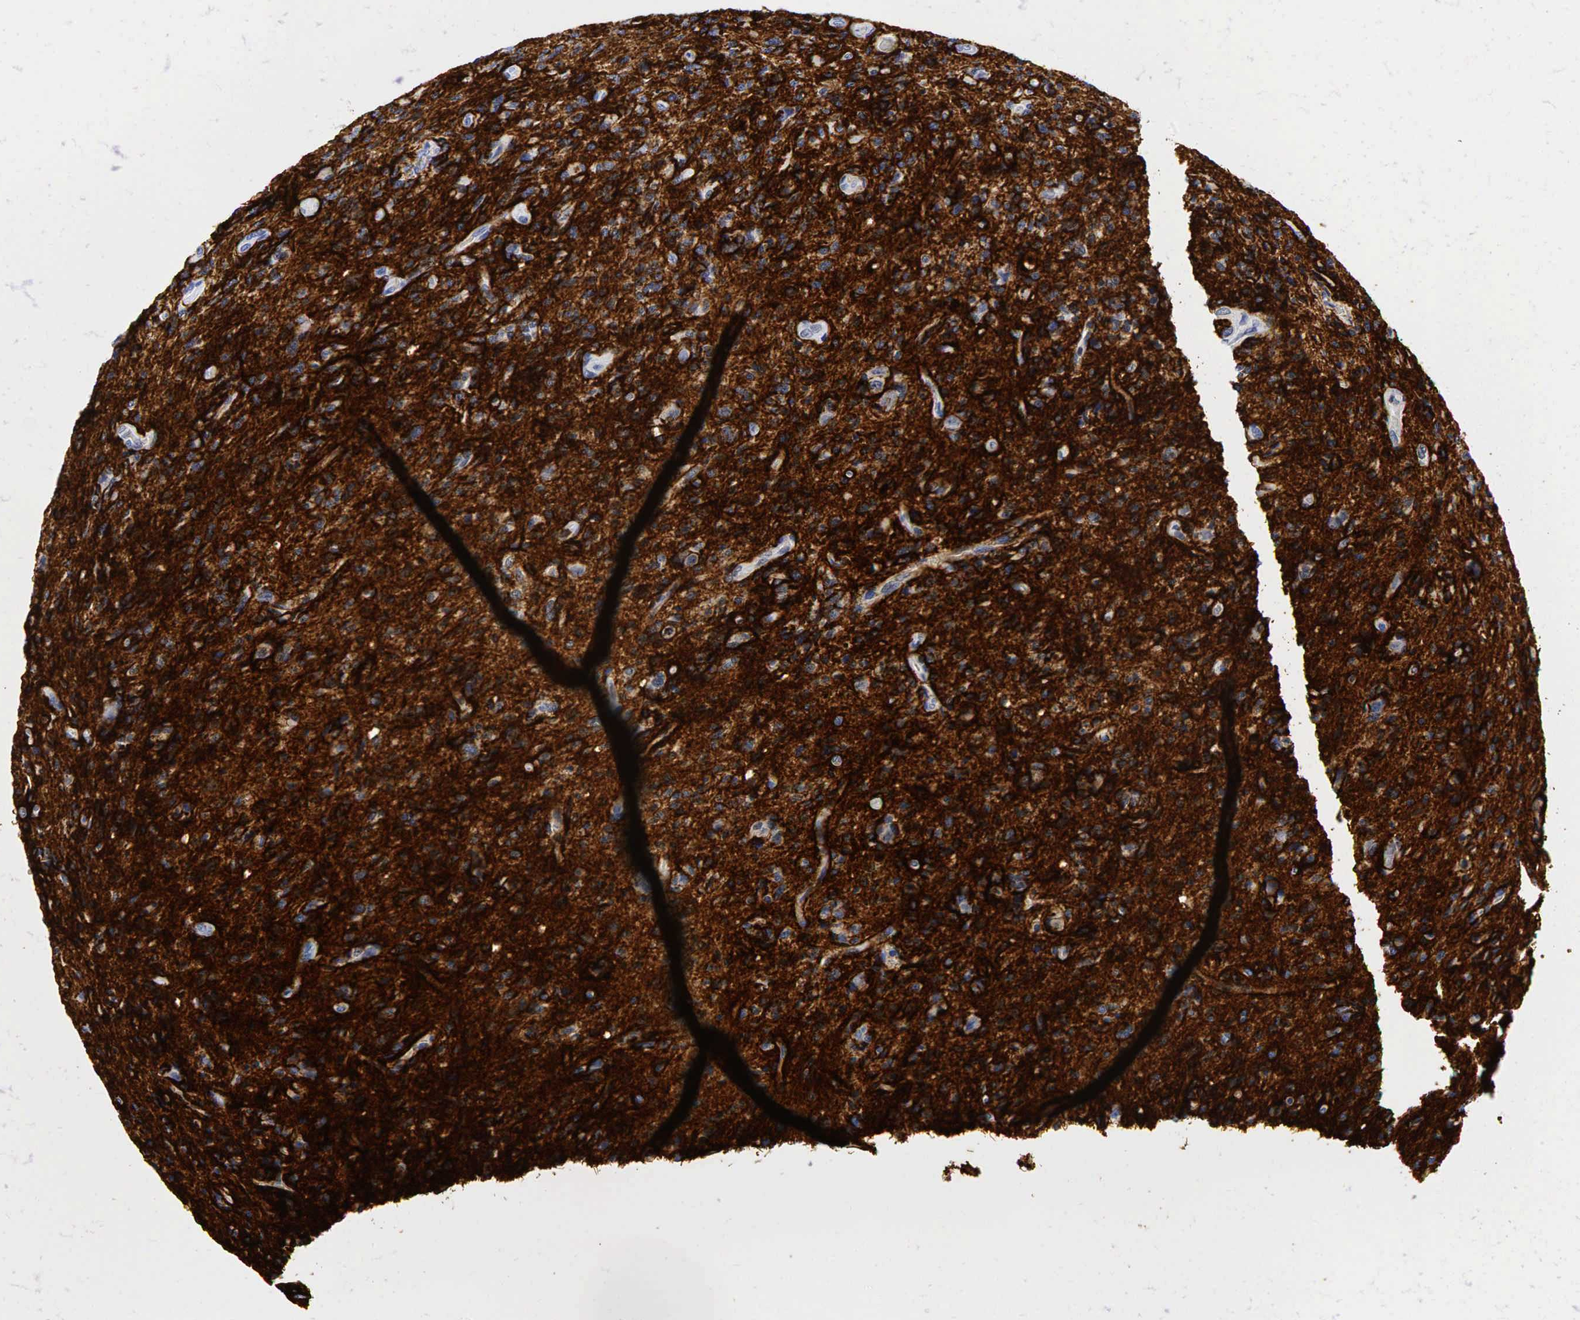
{"staining": {"intensity": "strong", "quantity": ">75%", "location": "cytoplasmic/membranous"}, "tissue": "glioma", "cell_type": "Tumor cells", "image_type": "cancer", "snomed": [{"axis": "morphology", "description": "Glioma, malignant, High grade"}, {"axis": "topography", "description": "Brain"}], "caption": "Glioma was stained to show a protein in brown. There is high levels of strong cytoplasmic/membranous expression in approximately >75% of tumor cells.", "gene": "CD44", "patient": {"sex": "male", "age": 36}}